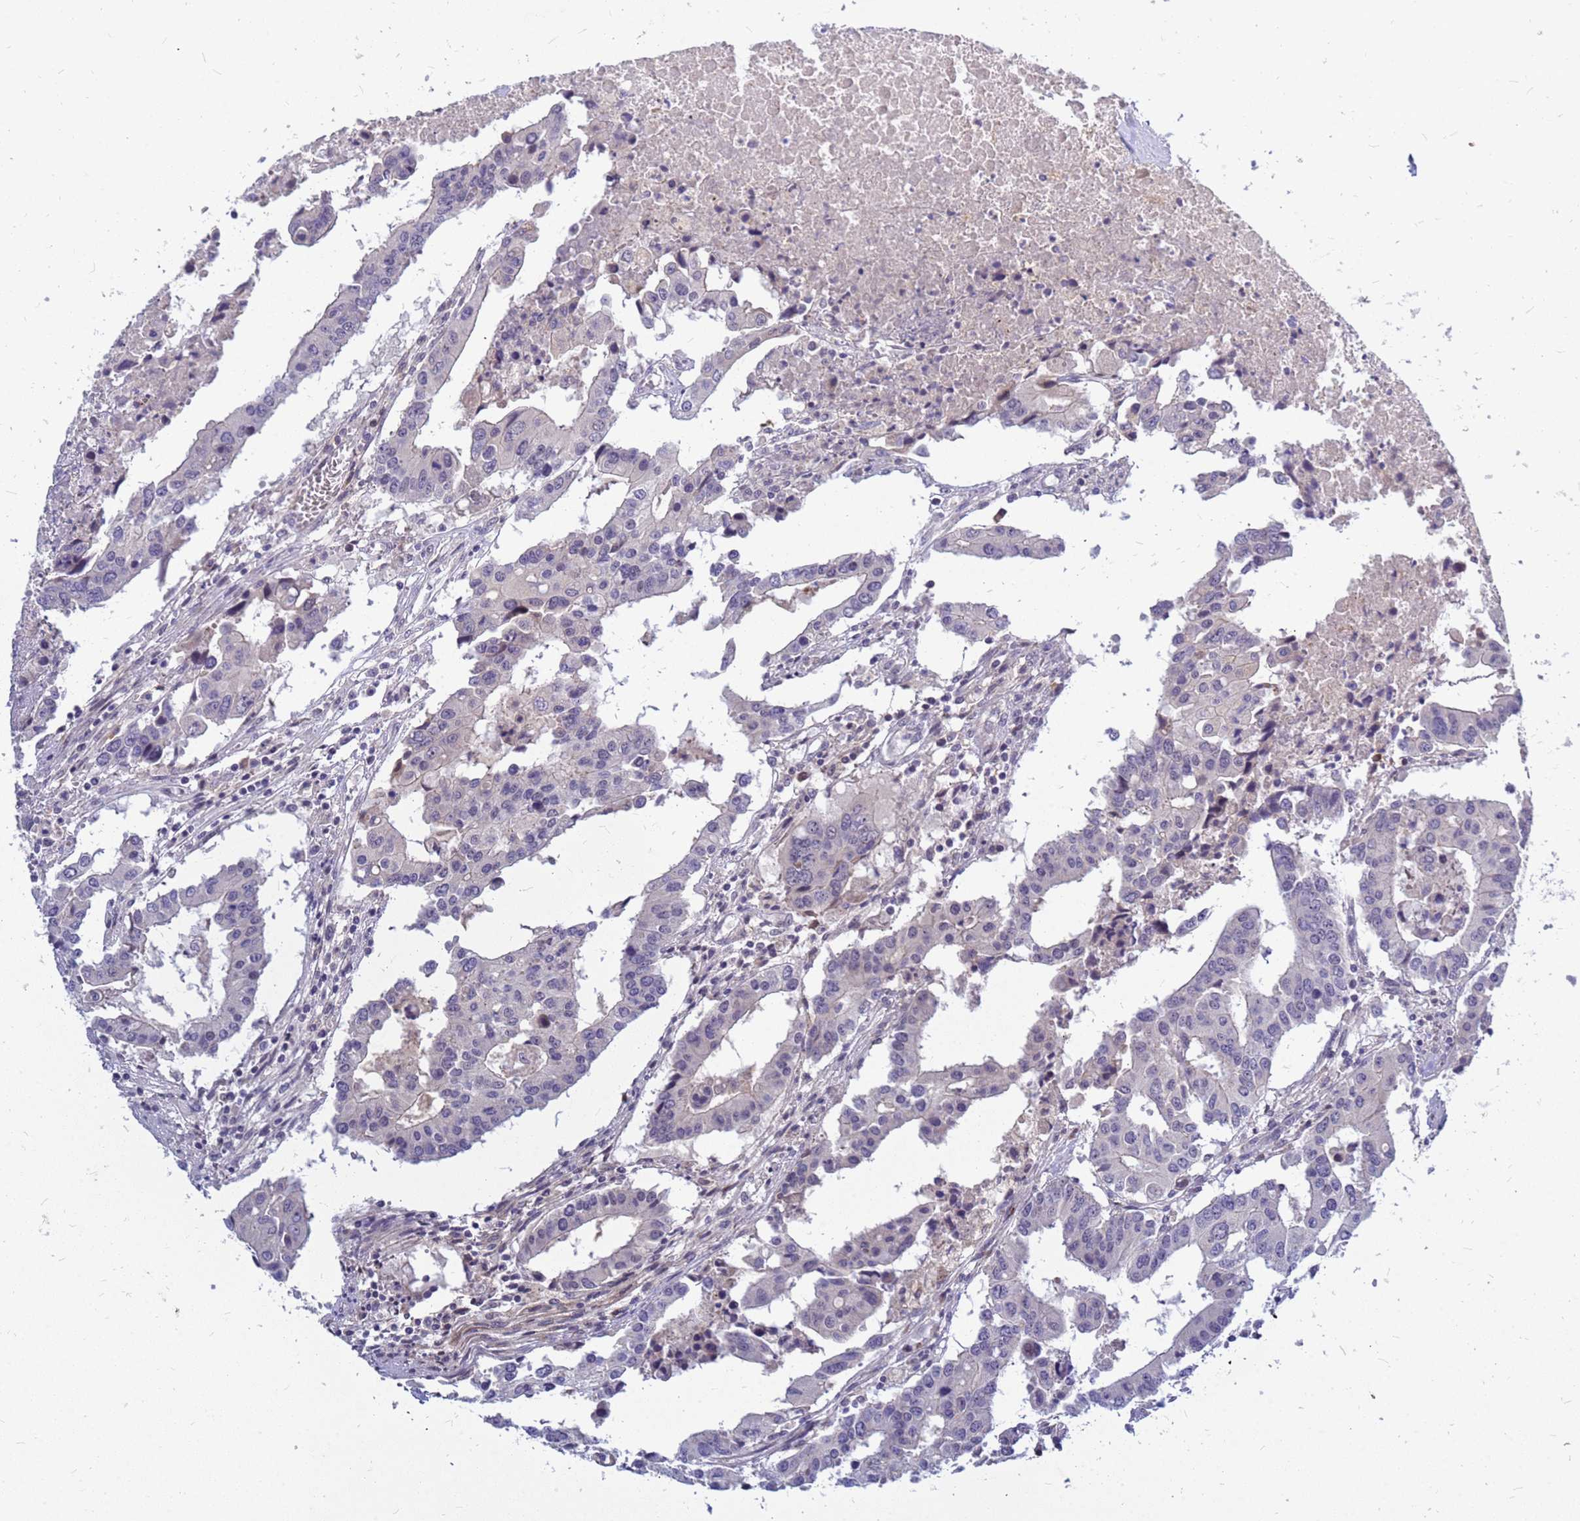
{"staining": {"intensity": "negative", "quantity": "none", "location": "none"}, "tissue": "colorectal cancer", "cell_type": "Tumor cells", "image_type": "cancer", "snomed": [{"axis": "morphology", "description": "Adenocarcinoma, NOS"}, {"axis": "topography", "description": "Colon"}], "caption": "There is no significant expression in tumor cells of colorectal adenocarcinoma.", "gene": "SRGAP3", "patient": {"sex": "male", "age": 77}}